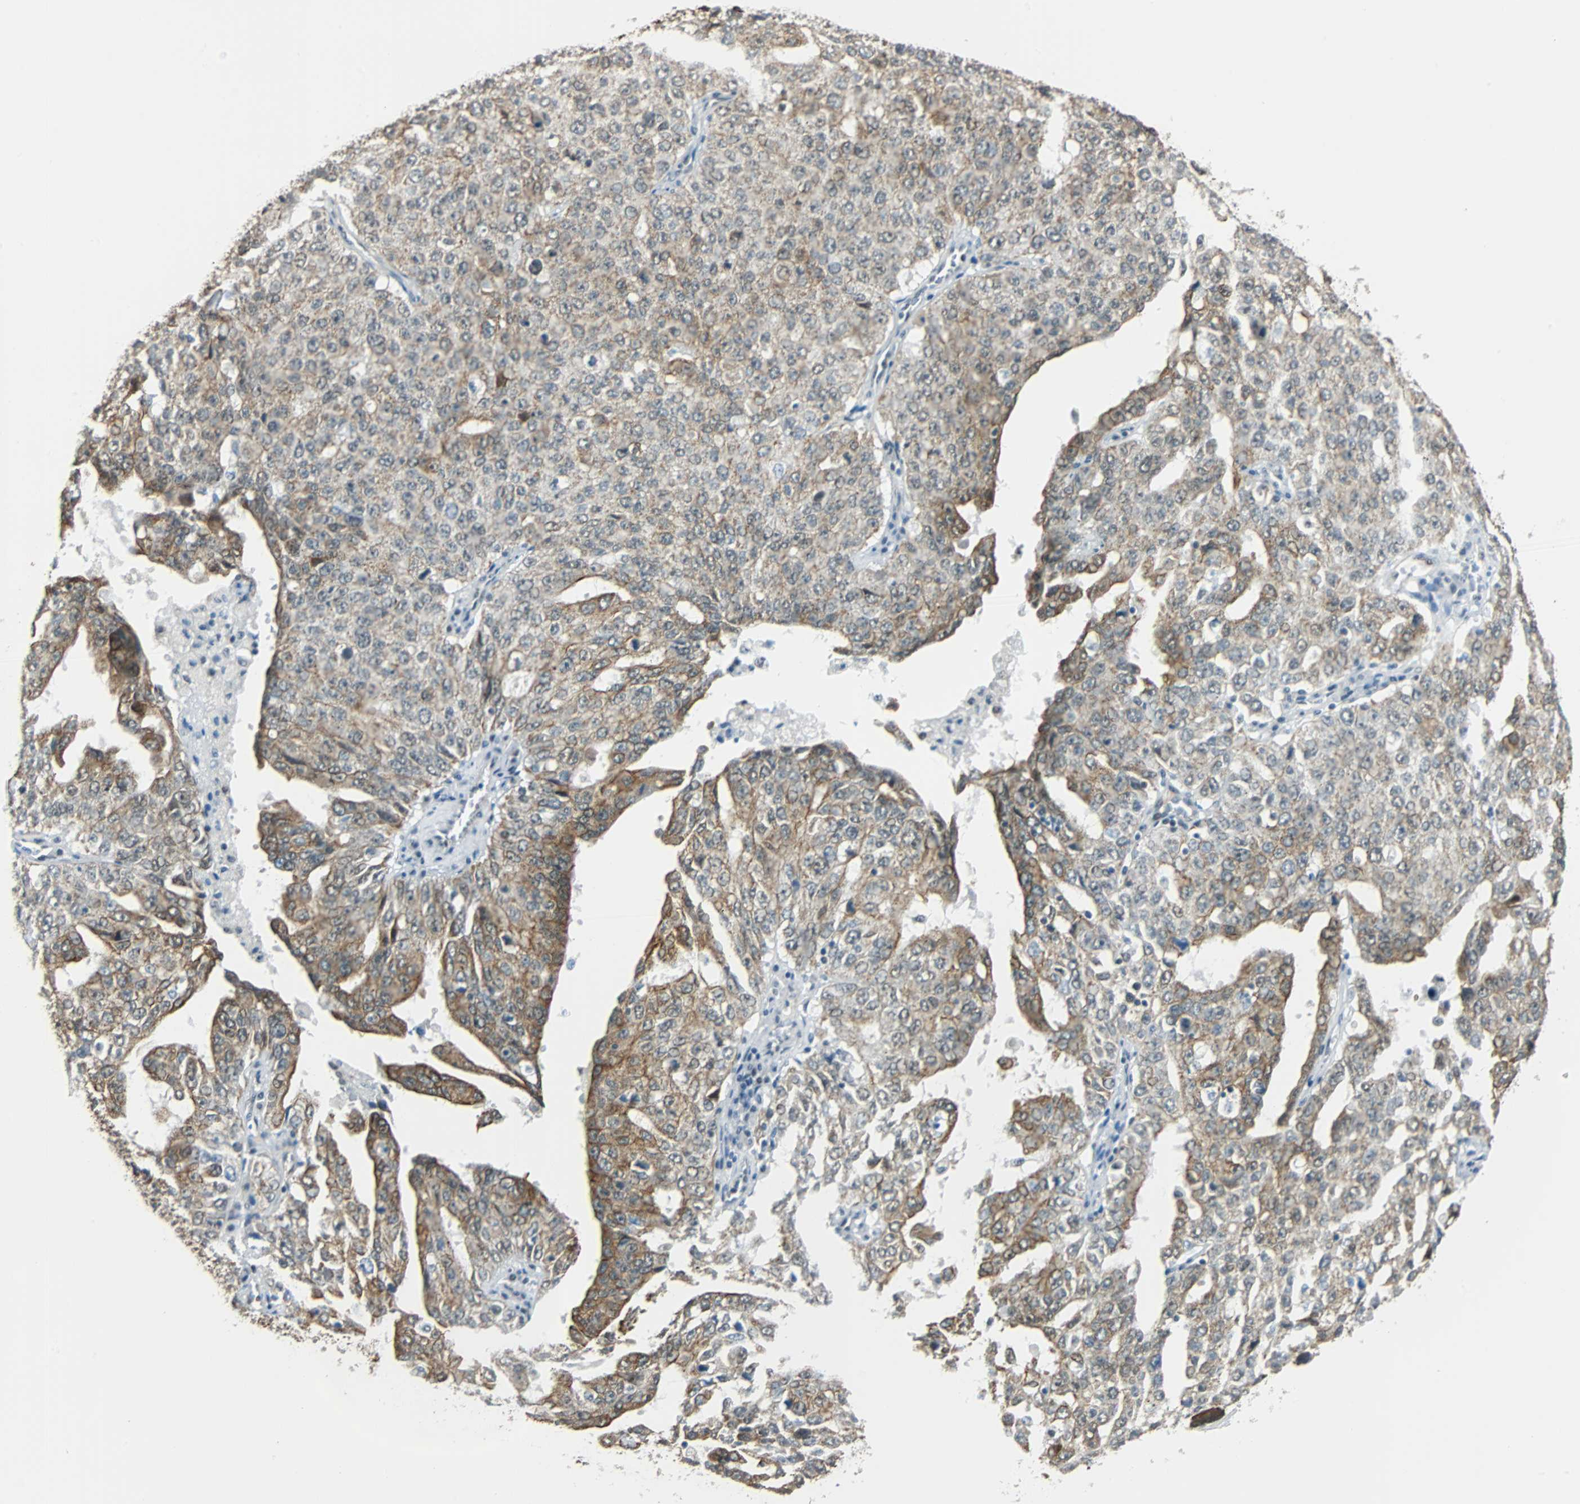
{"staining": {"intensity": "moderate", "quantity": "<25%", "location": "cytoplasmic/membranous"}, "tissue": "ovarian cancer", "cell_type": "Tumor cells", "image_type": "cancer", "snomed": [{"axis": "morphology", "description": "Carcinoma, endometroid"}, {"axis": "topography", "description": "Ovary"}], "caption": "Immunohistochemical staining of ovarian endometroid carcinoma shows moderate cytoplasmic/membranous protein expression in approximately <25% of tumor cells.", "gene": "NELFE", "patient": {"sex": "female", "age": 62}}